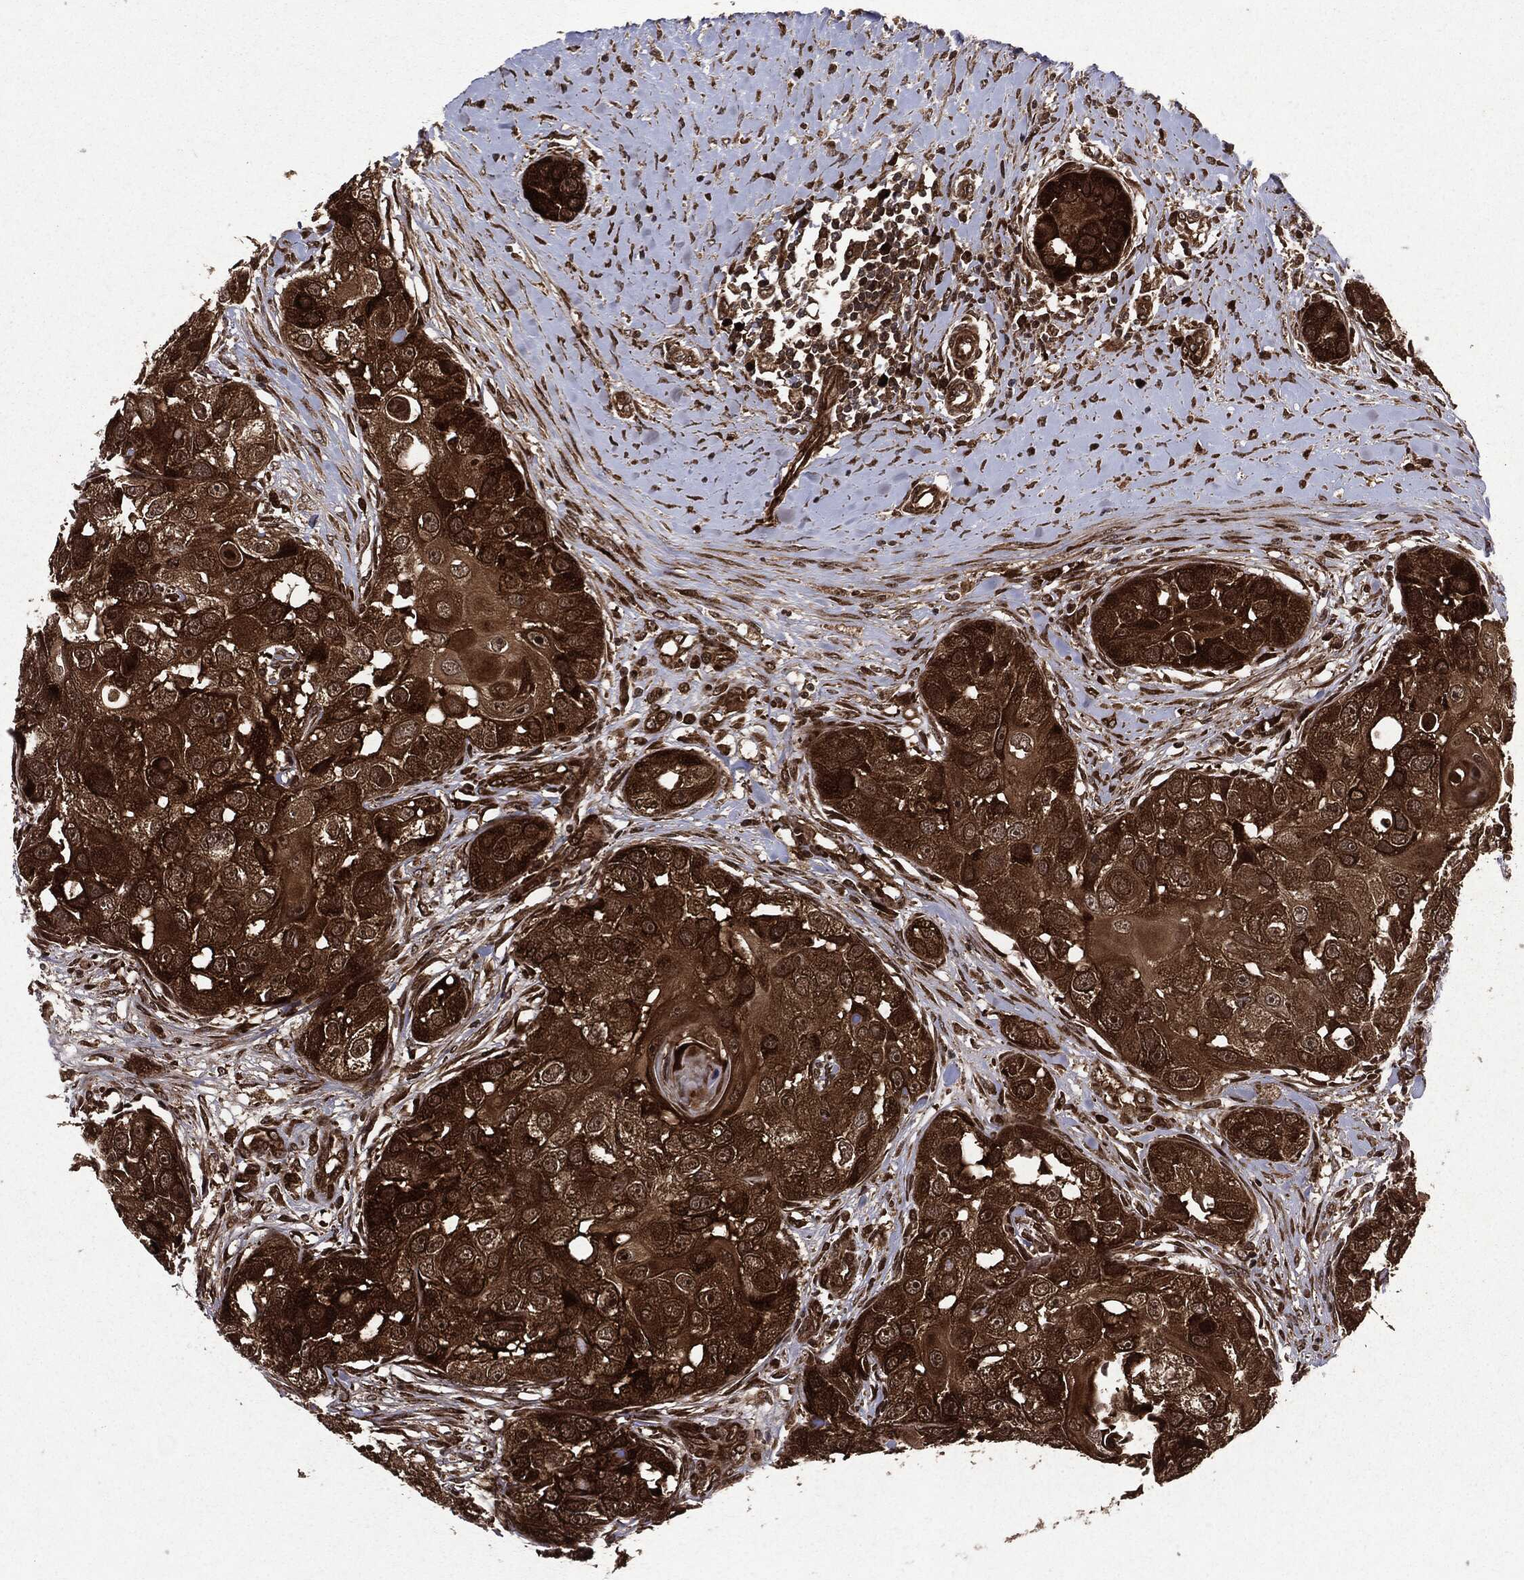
{"staining": {"intensity": "strong", "quantity": ">75%", "location": "cytoplasmic/membranous"}, "tissue": "head and neck cancer", "cell_type": "Tumor cells", "image_type": "cancer", "snomed": [{"axis": "morphology", "description": "Normal tissue, NOS"}, {"axis": "morphology", "description": "Squamous cell carcinoma, NOS"}, {"axis": "topography", "description": "Skeletal muscle"}, {"axis": "topography", "description": "Head-Neck"}], "caption": "Head and neck cancer stained with a brown dye reveals strong cytoplasmic/membranous positive expression in about >75% of tumor cells.", "gene": "OTUB1", "patient": {"sex": "male", "age": 51}}